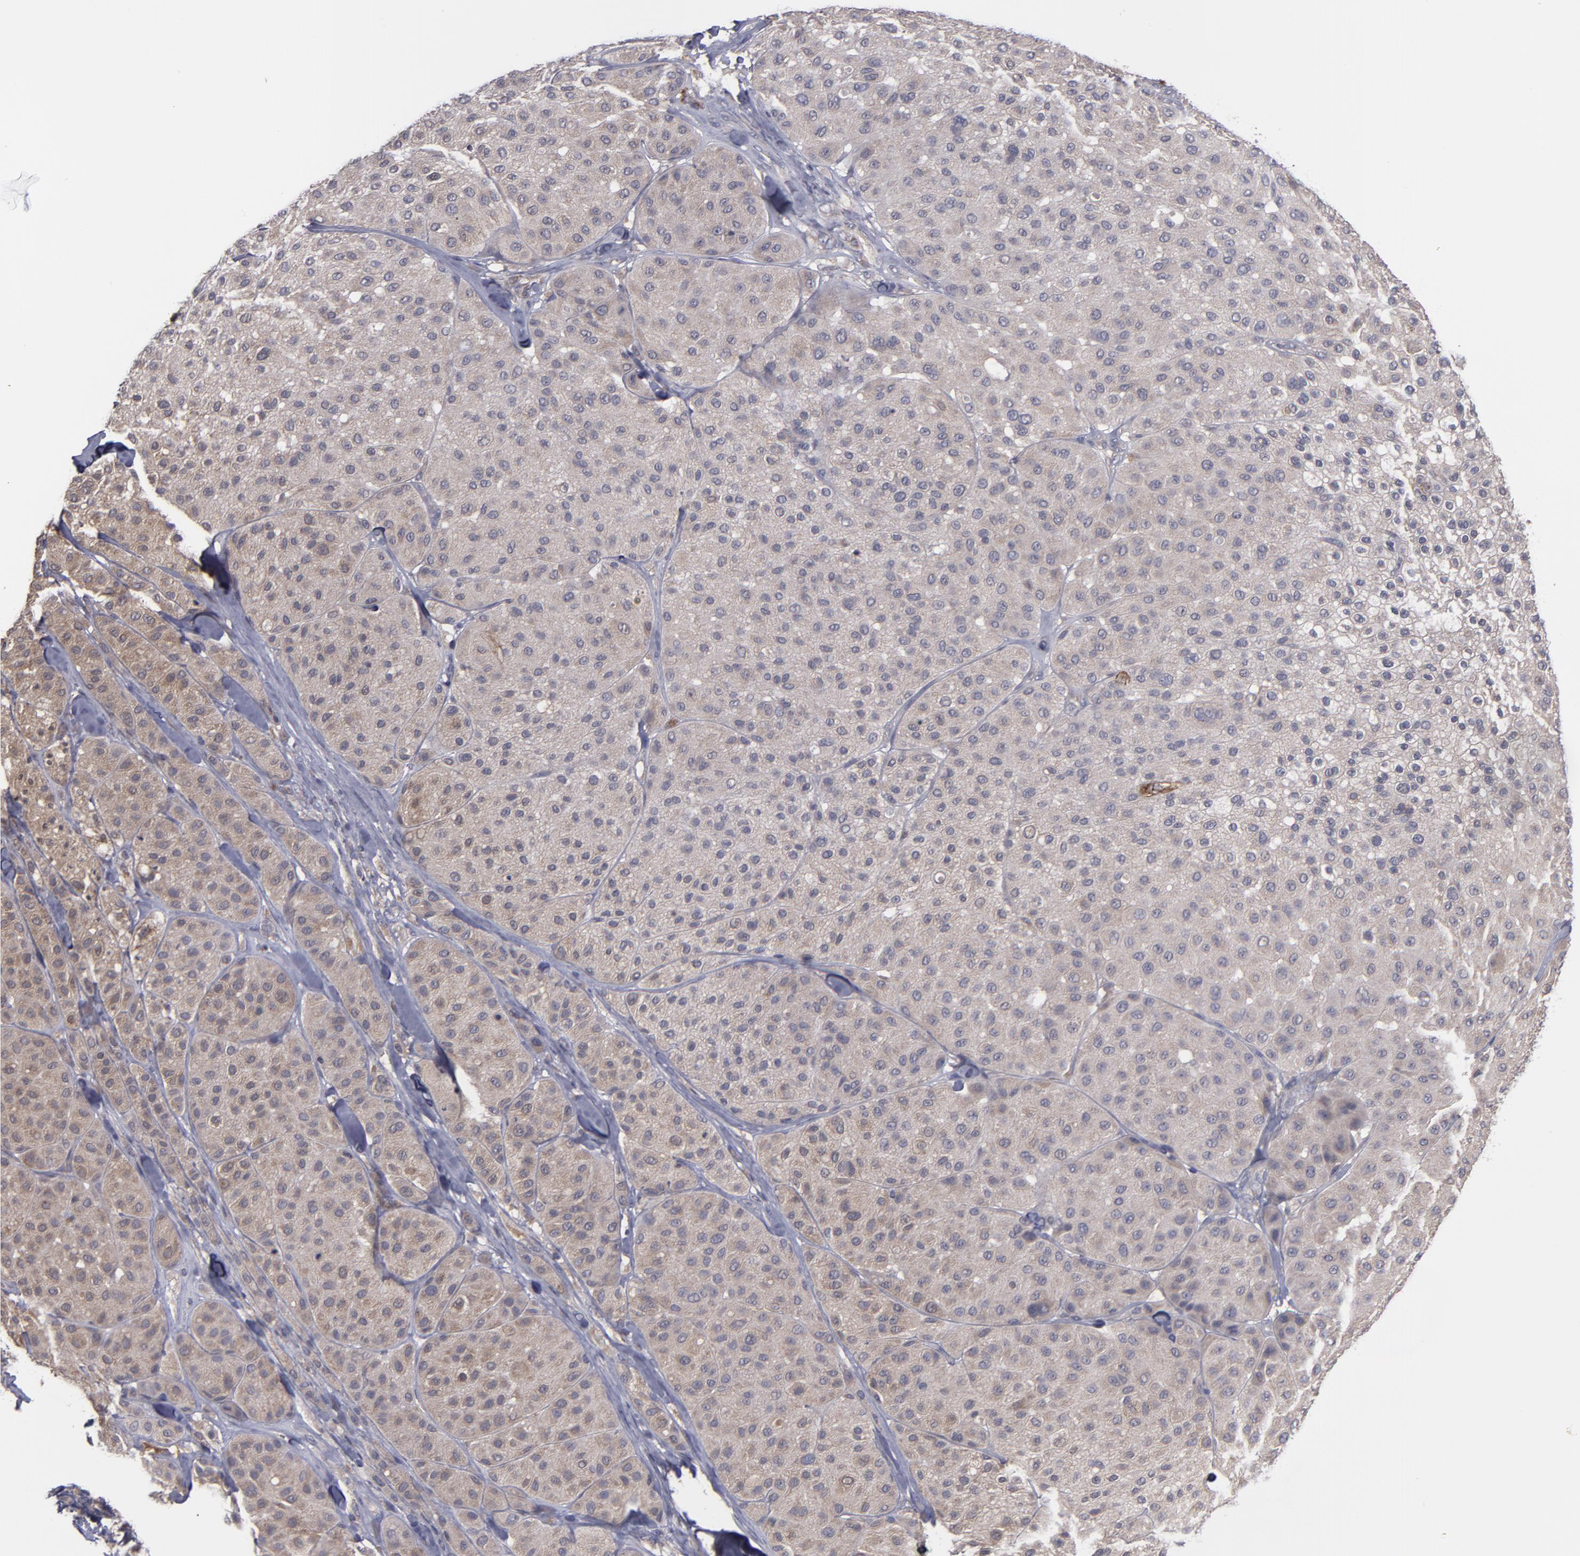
{"staining": {"intensity": "weak", "quantity": "25%-75%", "location": "cytoplasmic/membranous"}, "tissue": "melanoma", "cell_type": "Tumor cells", "image_type": "cancer", "snomed": [{"axis": "morphology", "description": "Normal tissue, NOS"}, {"axis": "morphology", "description": "Malignant melanoma, Metastatic site"}, {"axis": "topography", "description": "Skin"}], "caption": "A brown stain labels weak cytoplasmic/membranous expression of a protein in human malignant melanoma (metastatic site) tumor cells.", "gene": "MMP11", "patient": {"sex": "male", "age": 41}}